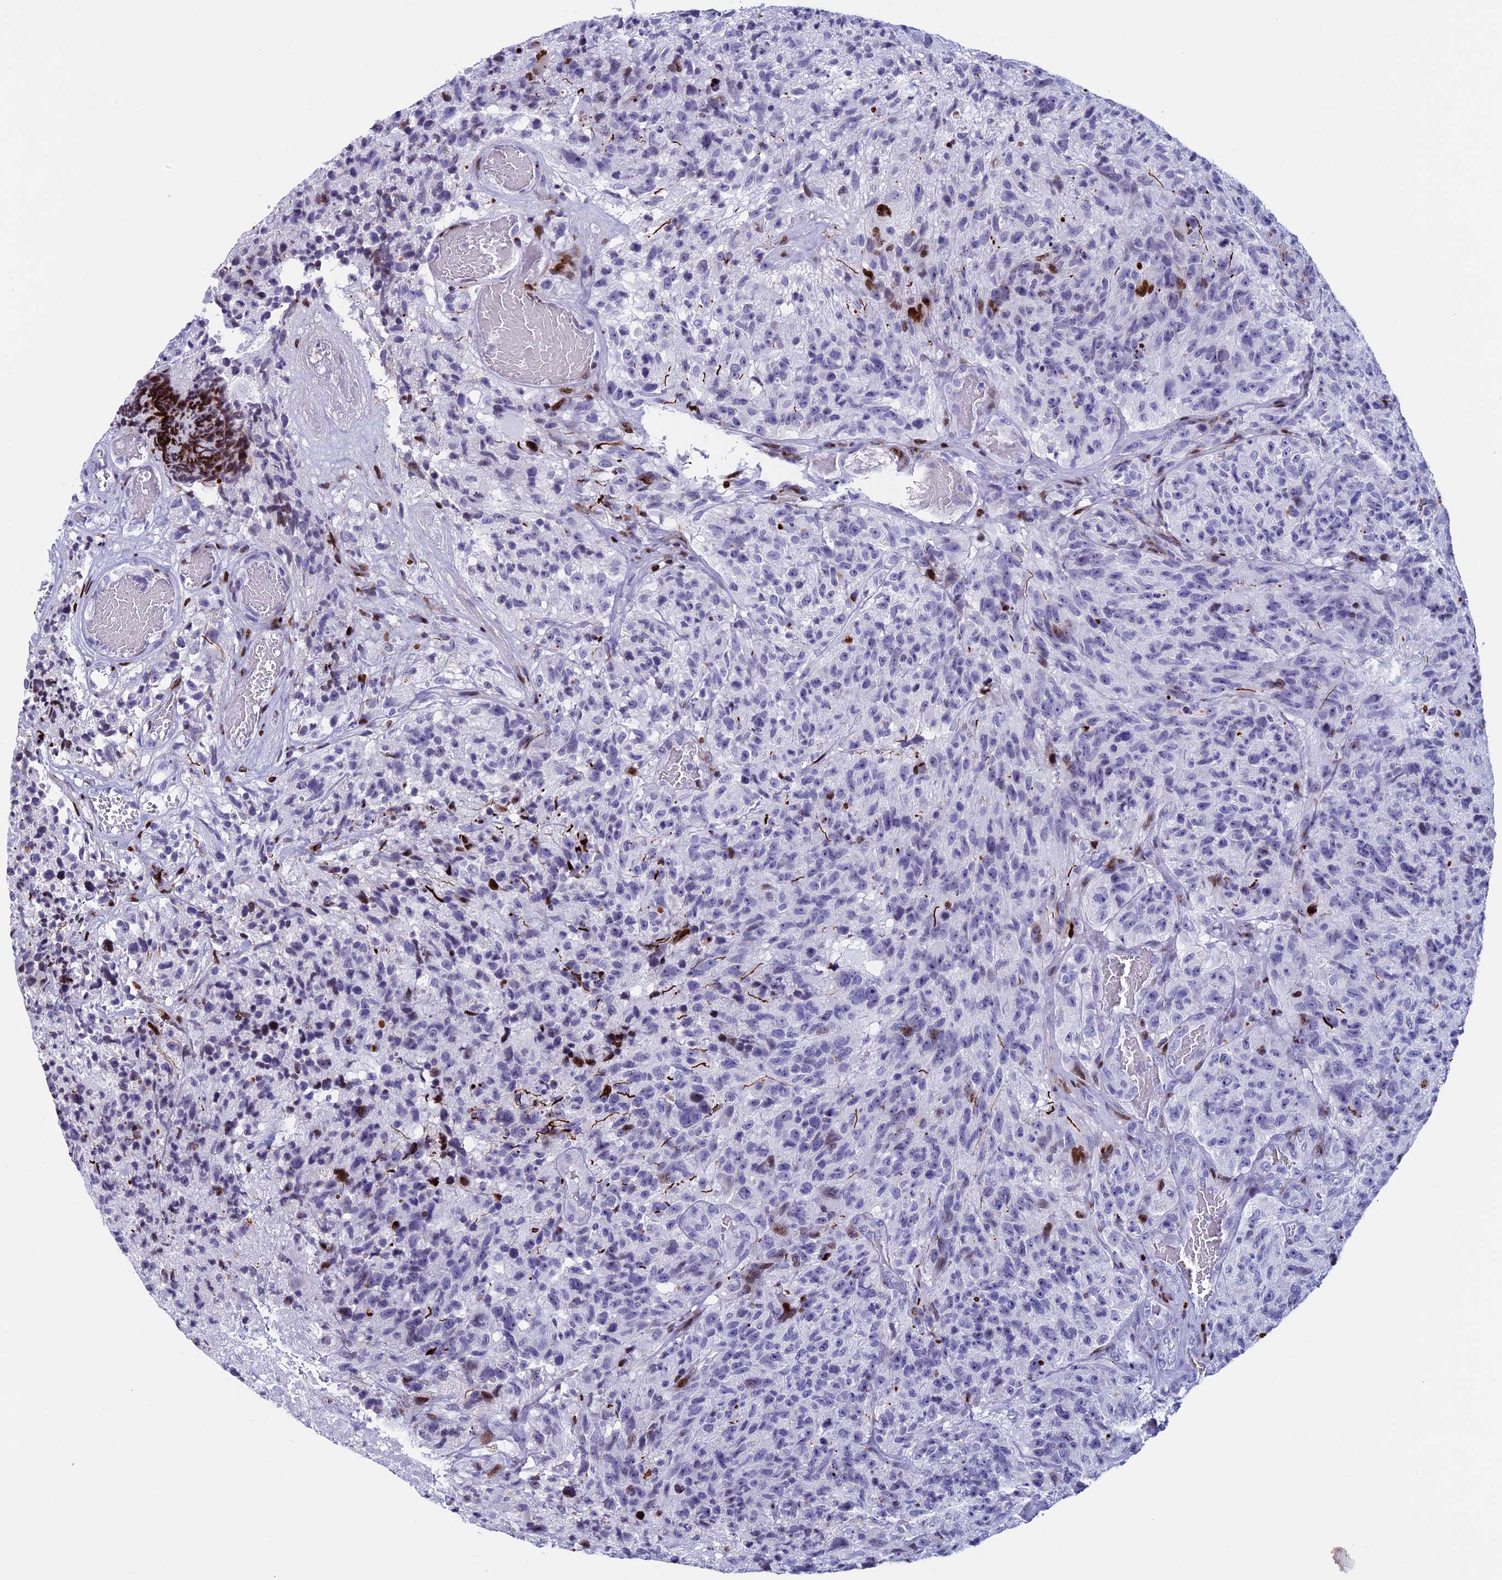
{"staining": {"intensity": "negative", "quantity": "none", "location": "none"}, "tissue": "glioma", "cell_type": "Tumor cells", "image_type": "cancer", "snomed": [{"axis": "morphology", "description": "Glioma, malignant, High grade"}, {"axis": "topography", "description": "Brain"}], "caption": "Photomicrograph shows no protein expression in tumor cells of glioma tissue.", "gene": "BTBD3", "patient": {"sex": "male", "age": 69}}